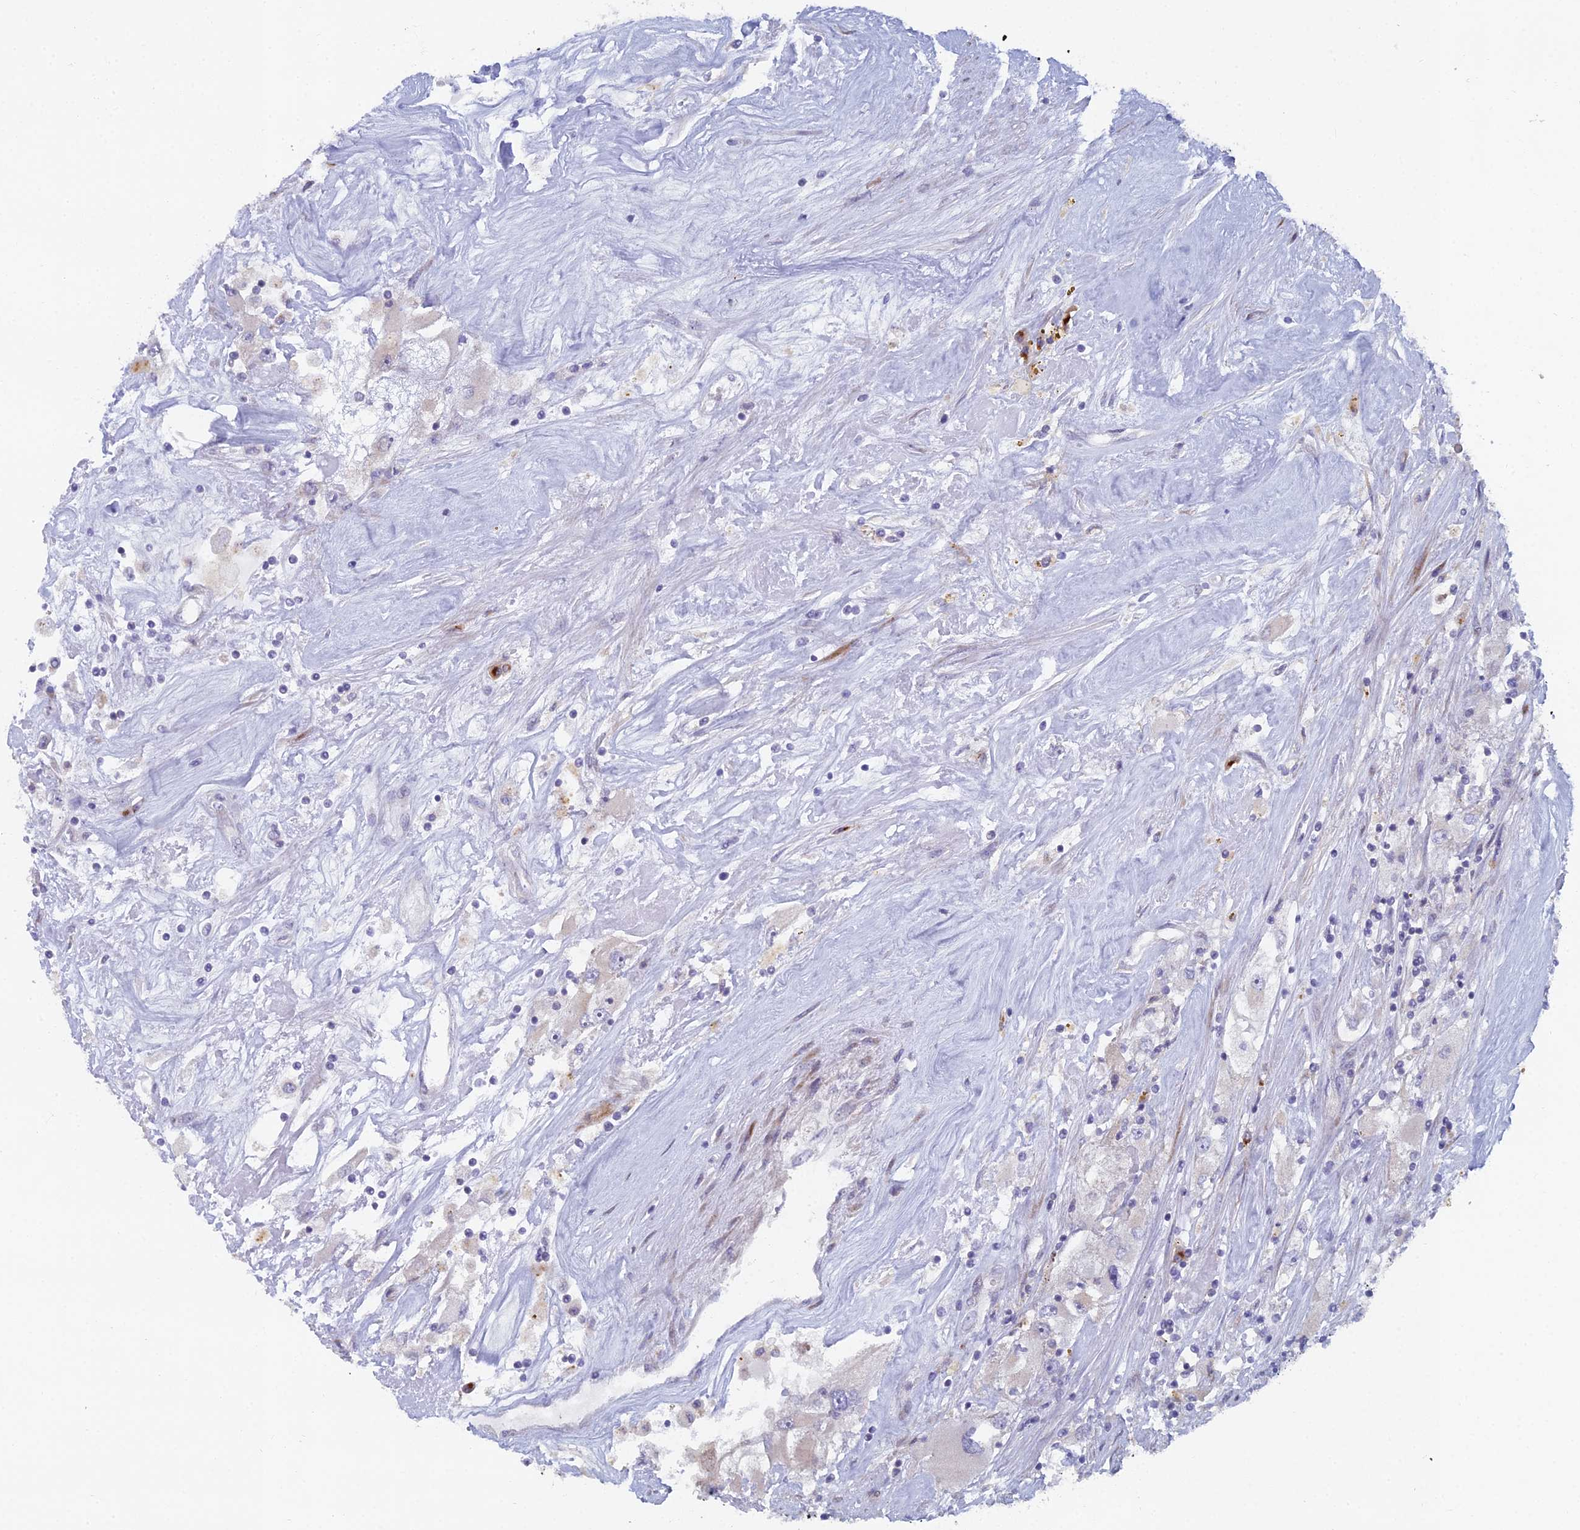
{"staining": {"intensity": "negative", "quantity": "none", "location": "none"}, "tissue": "renal cancer", "cell_type": "Tumor cells", "image_type": "cancer", "snomed": [{"axis": "morphology", "description": "Adenocarcinoma, NOS"}, {"axis": "topography", "description": "Kidney"}], "caption": "IHC histopathology image of human renal cancer stained for a protein (brown), which demonstrates no positivity in tumor cells.", "gene": "B9D2", "patient": {"sex": "female", "age": 52}}